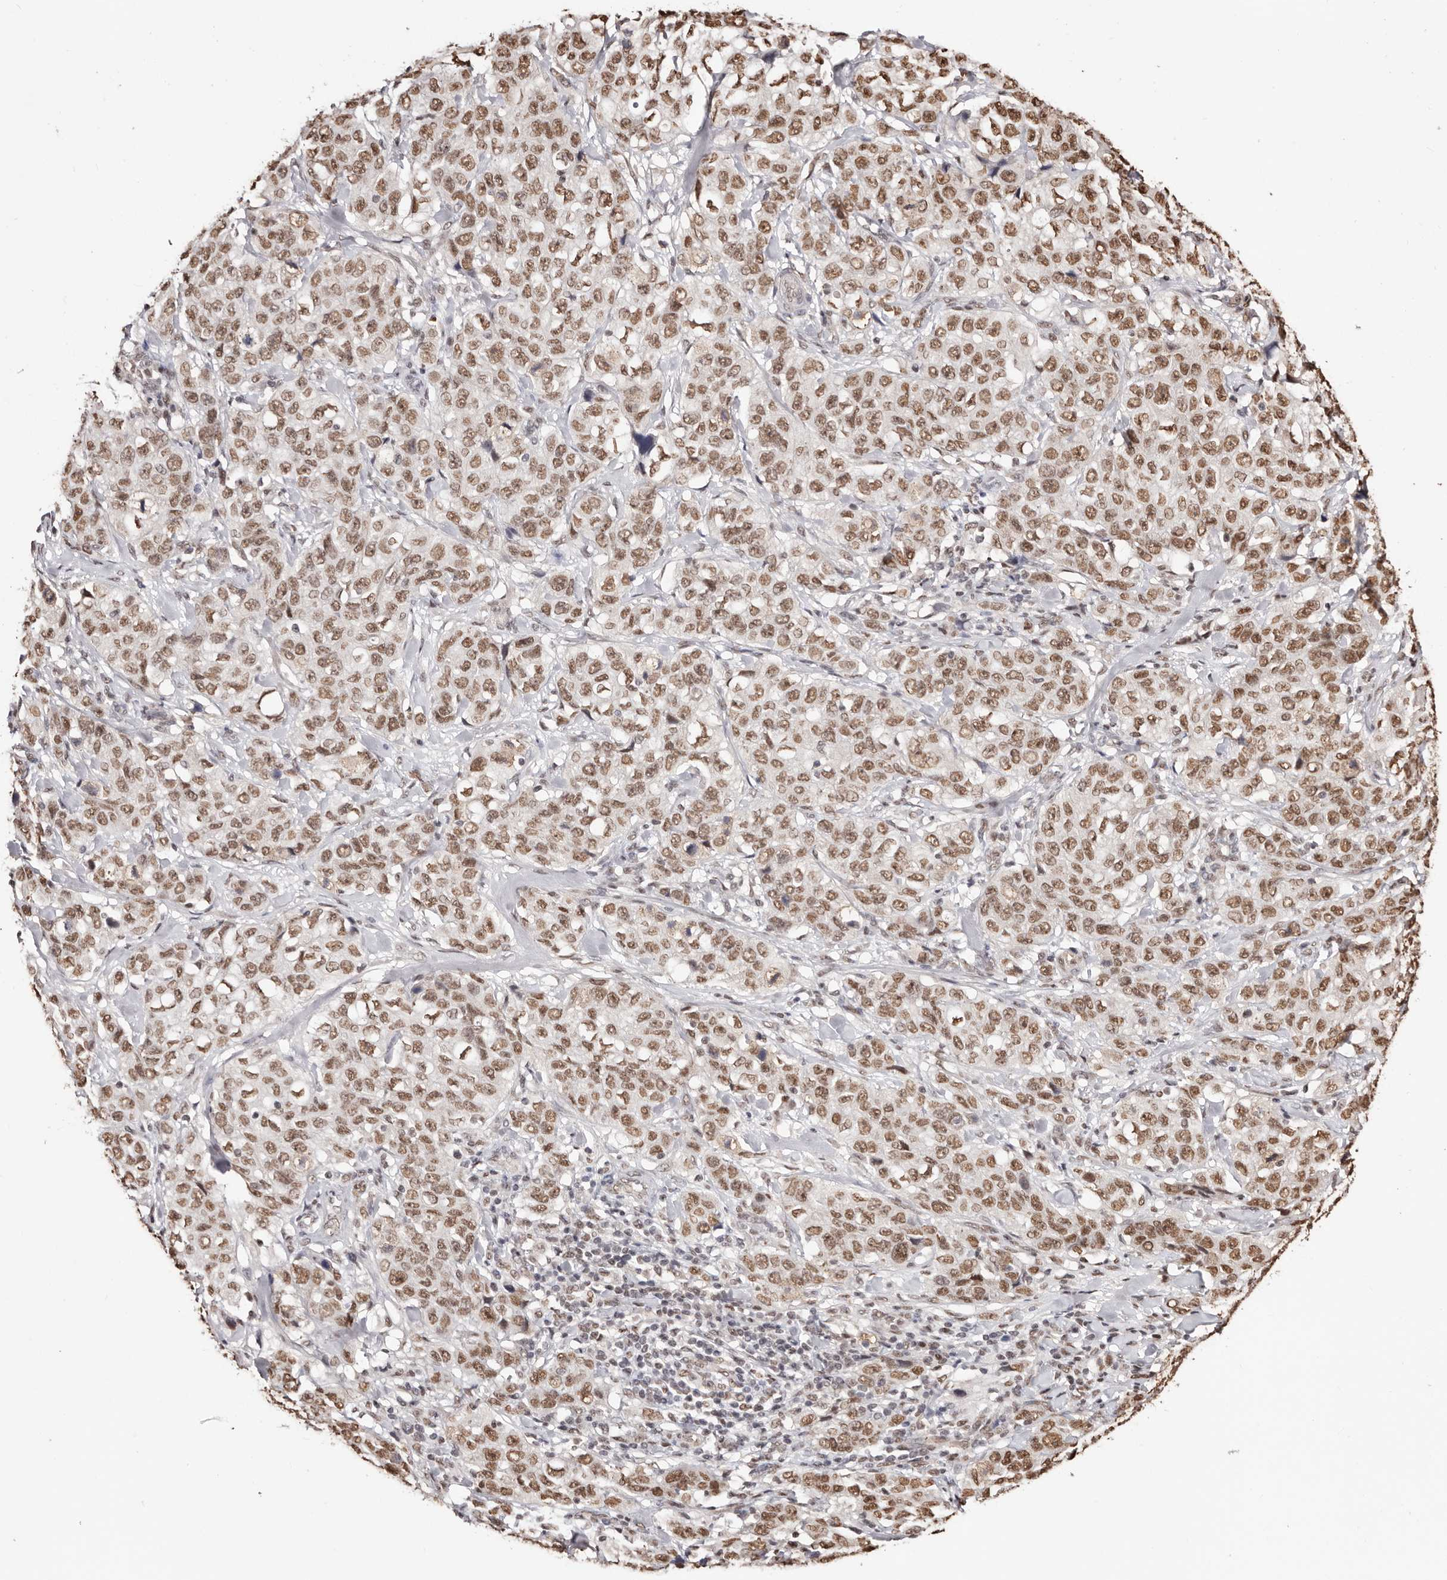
{"staining": {"intensity": "moderate", "quantity": ">75%", "location": "nuclear"}, "tissue": "stomach cancer", "cell_type": "Tumor cells", "image_type": "cancer", "snomed": [{"axis": "morphology", "description": "Adenocarcinoma, NOS"}, {"axis": "topography", "description": "Stomach"}], "caption": "Moderate nuclear staining is seen in approximately >75% of tumor cells in stomach cancer.", "gene": "BICRAL", "patient": {"sex": "male", "age": 48}}